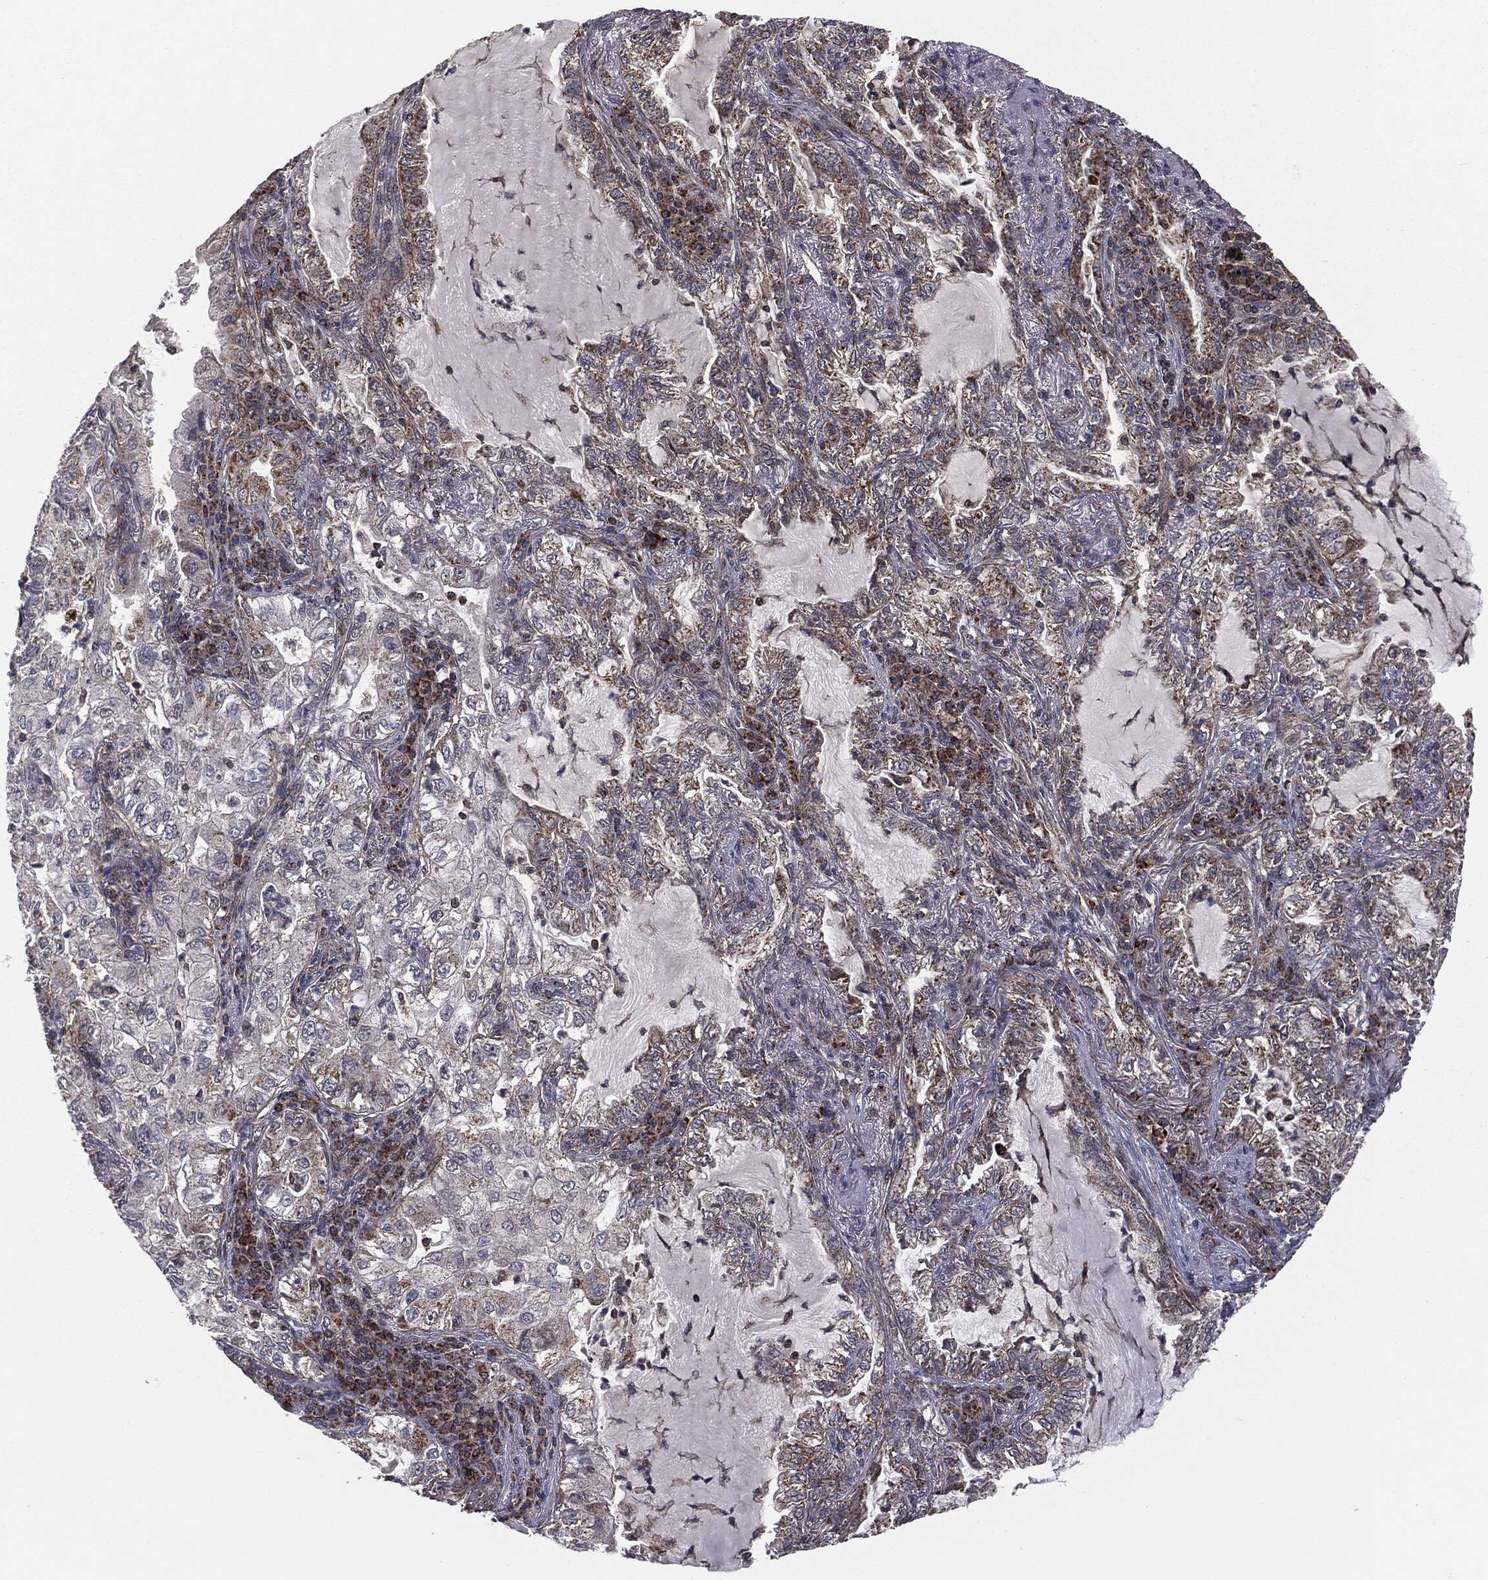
{"staining": {"intensity": "negative", "quantity": "none", "location": "none"}, "tissue": "lung cancer", "cell_type": "Tumor cells", "image_type": "cancer", "snomed": [{"axis": "morphology", "description": "Adenocarcinoma, NOS"}, {"axis": "topography", "description": "Lung"}], "caption": "Tumor cells are negative for protein expression in human lung cancer.", "gene": "MTOR", "patient": {"sex": "female", "age": 73}}